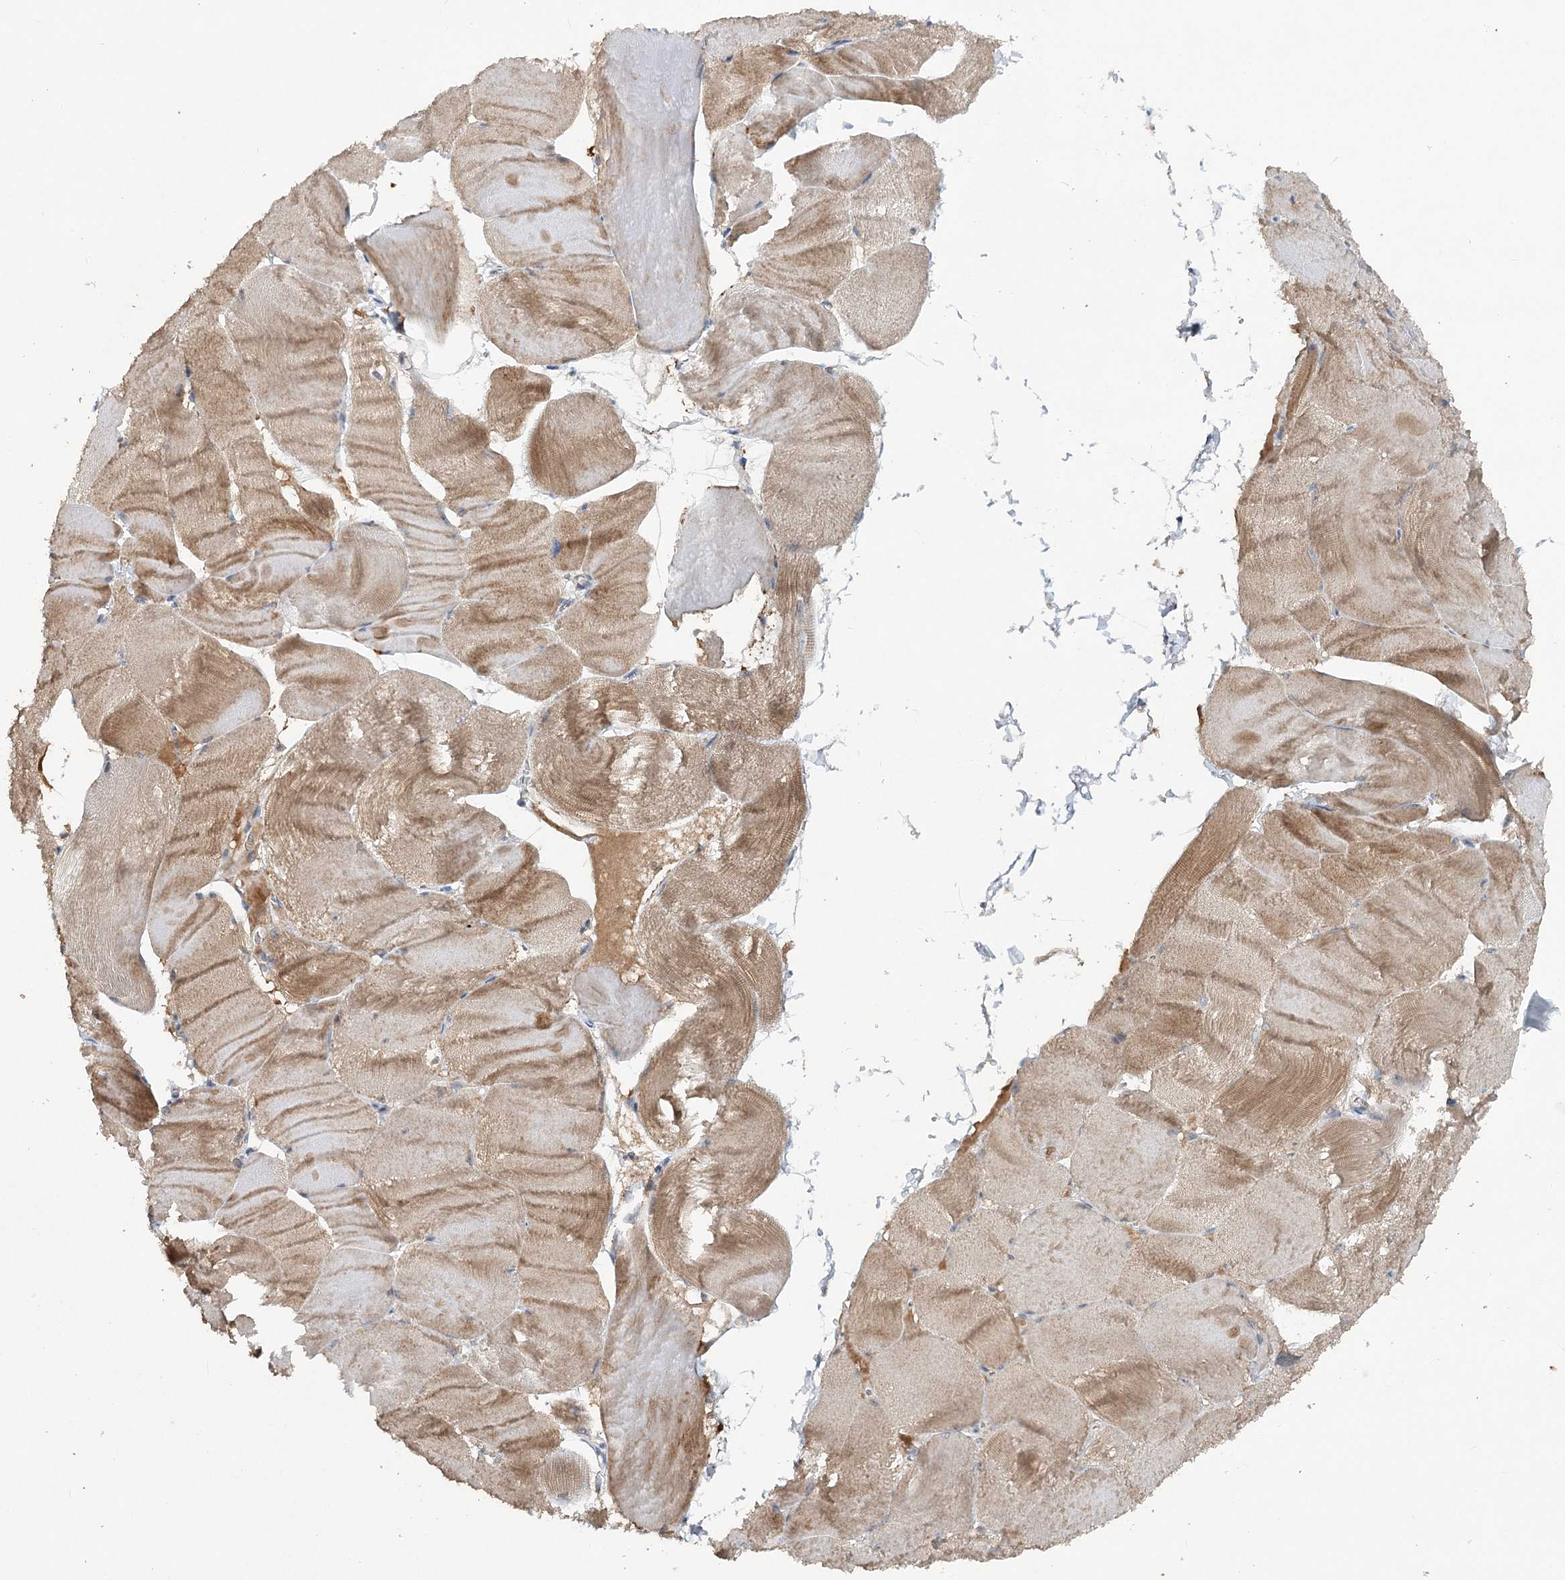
{"staining": {"intensity": "moderate", "quantity": ">75%", "location": "cytoplasmic/membranous"}, "tissue": "skeletal muscle", "cell_type": "Myocytes", "image_type": "normal", "snomed": [{"axis": "morphology", "description": "Normal tissue, NOS"}, {"axis": "morphology", "description": "Basal cell carcinoma"}, {"axis": "topography", "description": "Skeletal muscle"}], "caption": "Immunohistochemical staining of normal human skeletal muscle shows >75% levels of moderate cytoplasmic/membranous protein staining in about >75% of myocytes. Using DAB (brown) and hematoxylin (blue) stains, captured at high magnification using brightfield microscopy.", "gene": "PYROXD2", "patient": {"sex": "female", "age": 64}}